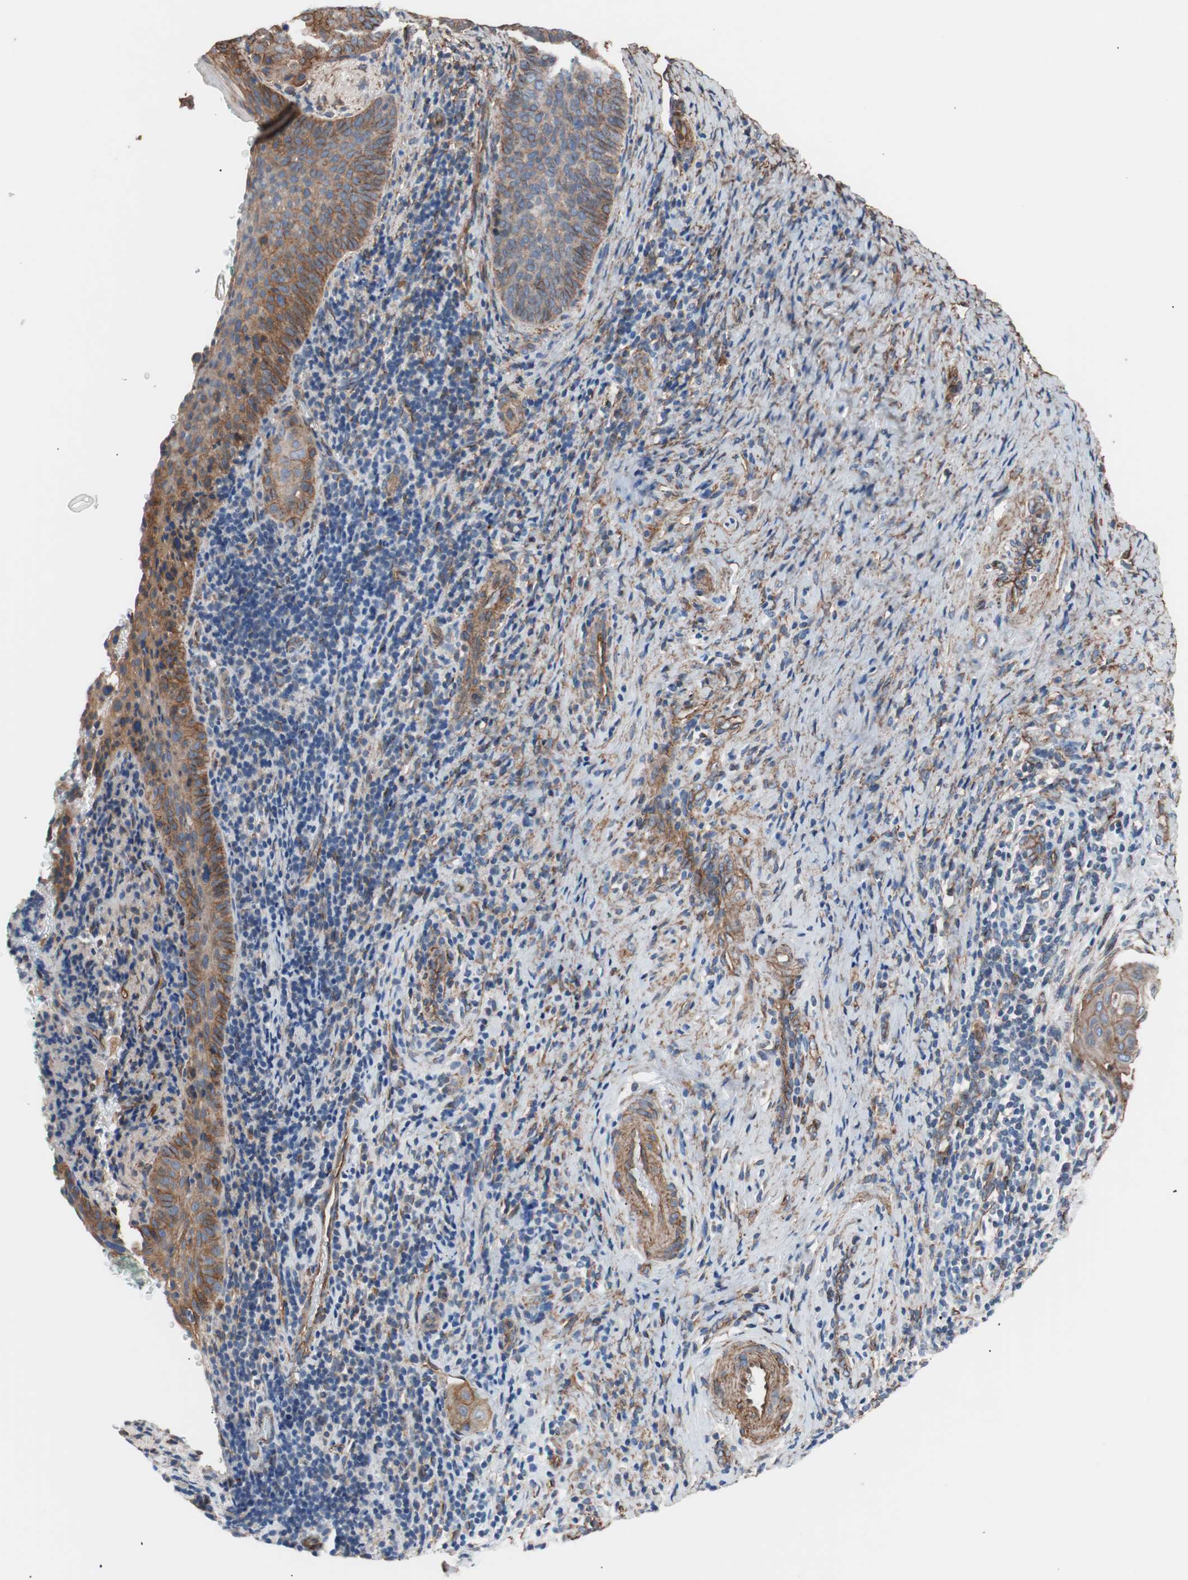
{"staining": {"intensity": "moderate", "quantity": ">75%", "location": "cytoplasmic/membranous"}, "tissue": "cervical cancer", "cell_type": "Tumor cells", "image_type": "cancer", "snomed": [{"axis": "morphology", "description": "Squamous cell carcinoma, NOS"}, {"axis": "topography", "description": "Cervix"}], "caption": "Immunohistochemistry photomicrograph of neoplastic tissue: human cervical cancer (squamous cell carcinoma) stained using immunohistochemistry reveals medium levels of moderate protein expression localized specifically in the cytoplasmic/membranous of tumor cells, appearing as a cytoplasmic/membranous brown color.", "gene": "SPINT1", "patient": {"sex": "female", "age": 33}}